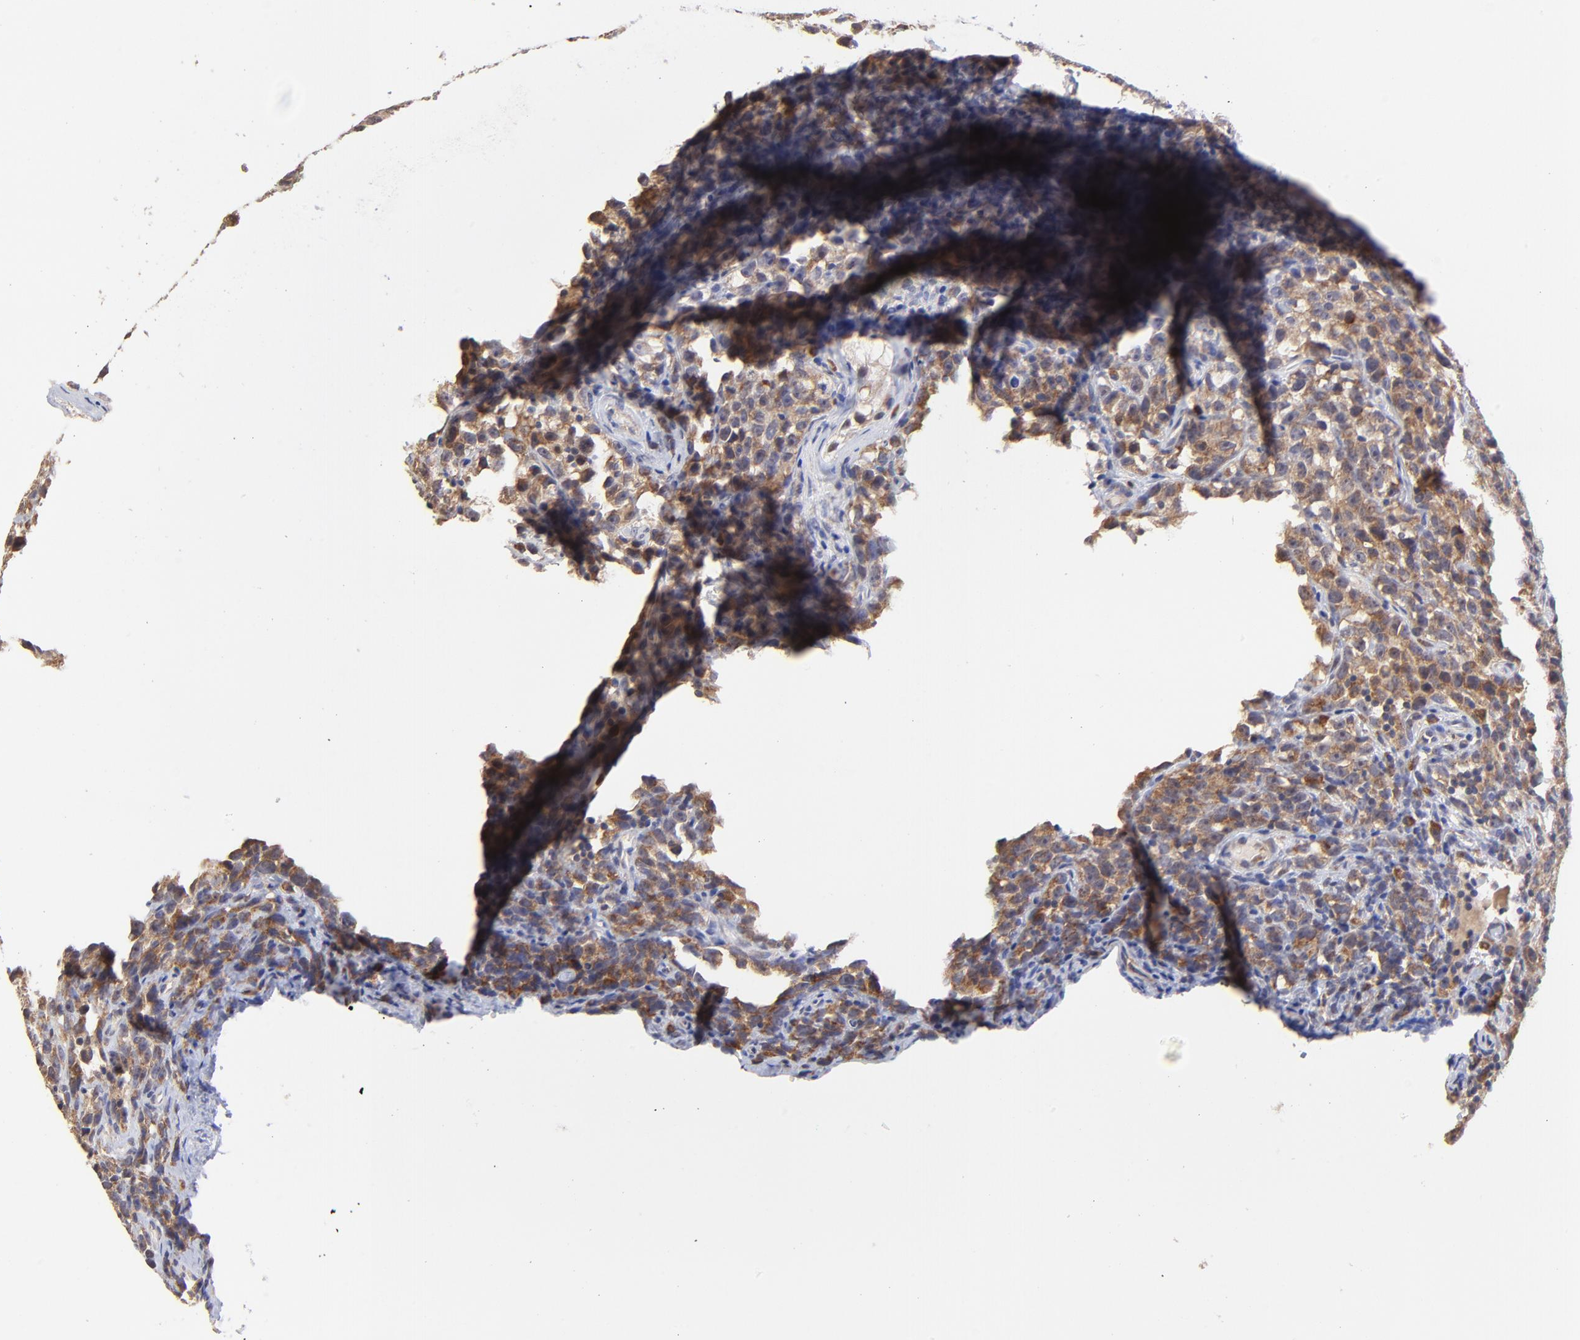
{"staining": {"intensity": "weak", "quantity": ">75%", "location": "cytoplasmic/membranous"}, "tissue": "testis cancer", "cell_type": "Tumor cells", "image_type": "cancer", "snomed": [{"axis": "morphology", "description": "Seminoma, NOS"}, {"axis": "topography", "description": "Testis"}], "caption": "Seminoma (testis) stained with a protein marker reveals weak staining in tumor cells.", "gene": "BBOF1", "patient": {"sex": "male", "age": 25}}